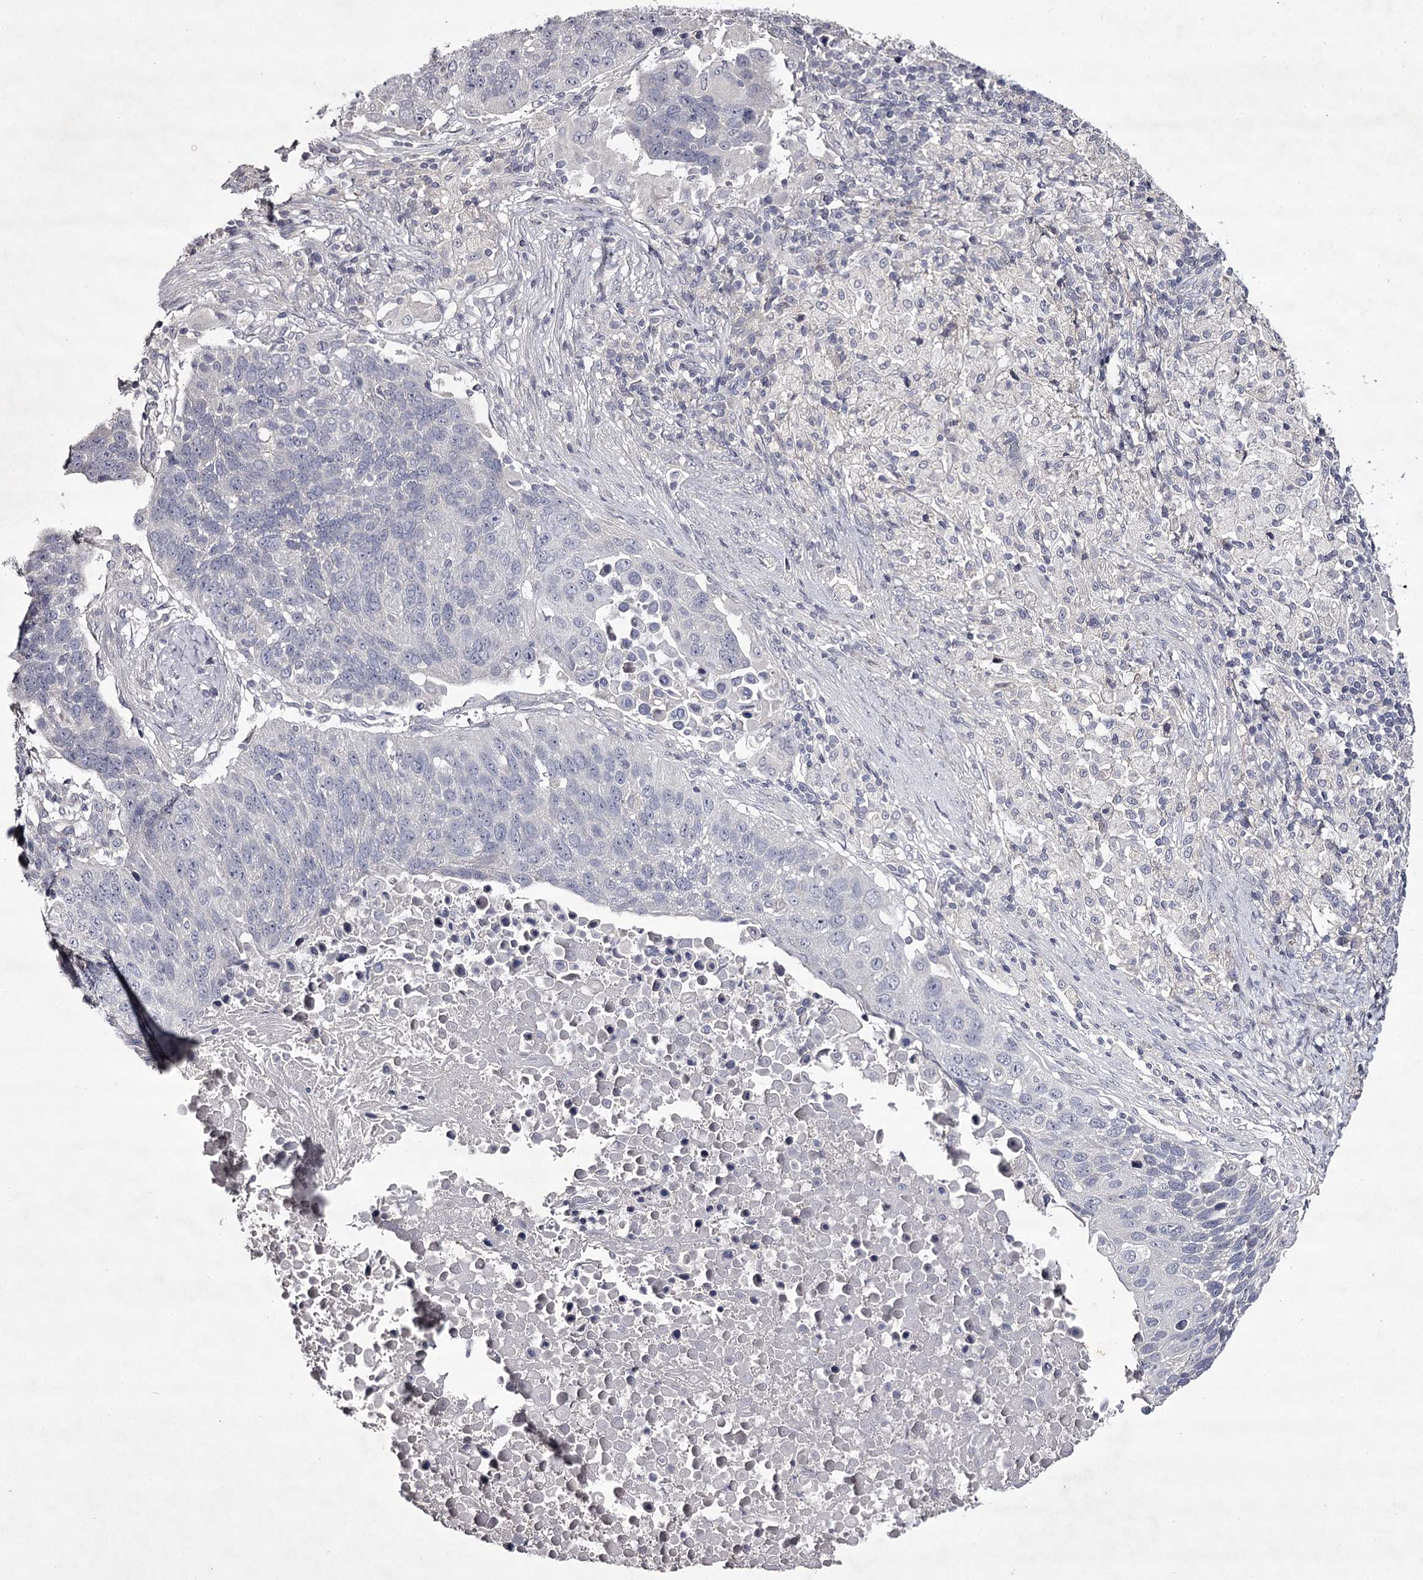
{"staining": {"intensity": "negative", "quantity": "none", "location": "none"}, "tissue": "lung cancer", "cell_type": "Tumor cells", "image_type": "cancer", "snomed": [{"axis": "morphology", "description": "Normal tissue, NOS"}, {"axis": "morphology", "description": "Squamous cell carcinoma, NOS"}, {"axis": "topography", "description": "Lymph node"}, {"axis": "topography", "description": "Lung"}], "caption": "Immunohistochemistry histopathology image of lung cancer stained for a protein (brown), which displays no positivity in tumor cells.", "gene": "PRM2", "patient": {"sex": "male", "age": 66}}